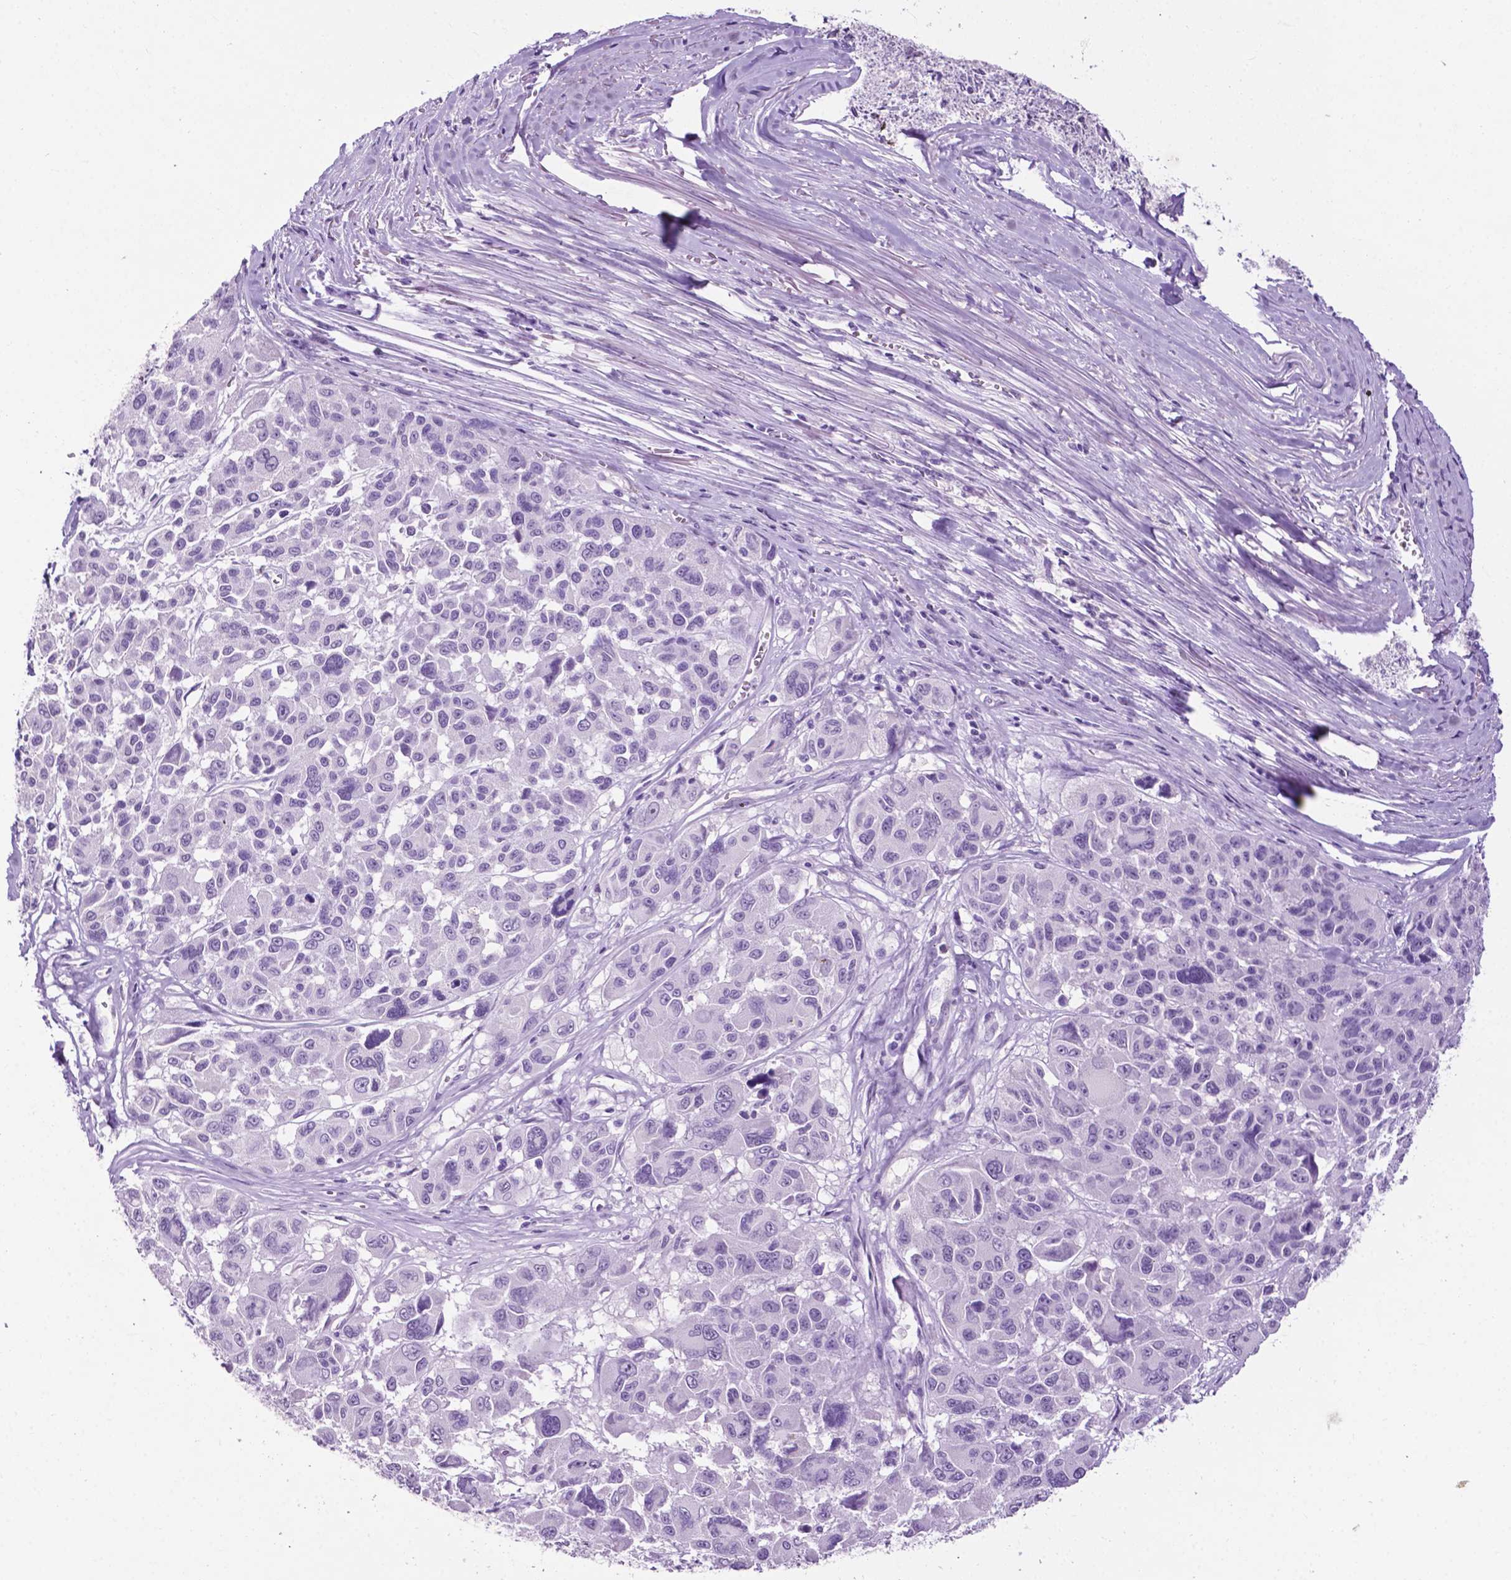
{"staining": {"intensity": "negative", "quantity": "none", "location": "none"}, "tissue": "melanoma", "cell_type": "Tumor cells", "image_type": "cancer", "snomed": [{"axis": "morphology", "description": "Malignant melanoma, NOS"}, {"axis": "topography", "description": "Skin"}], "caption": "There is no significant staining in tumor cells of melanoma.", "gene": "PHGR1", "patient": {"sex": "female", "age": 66}}